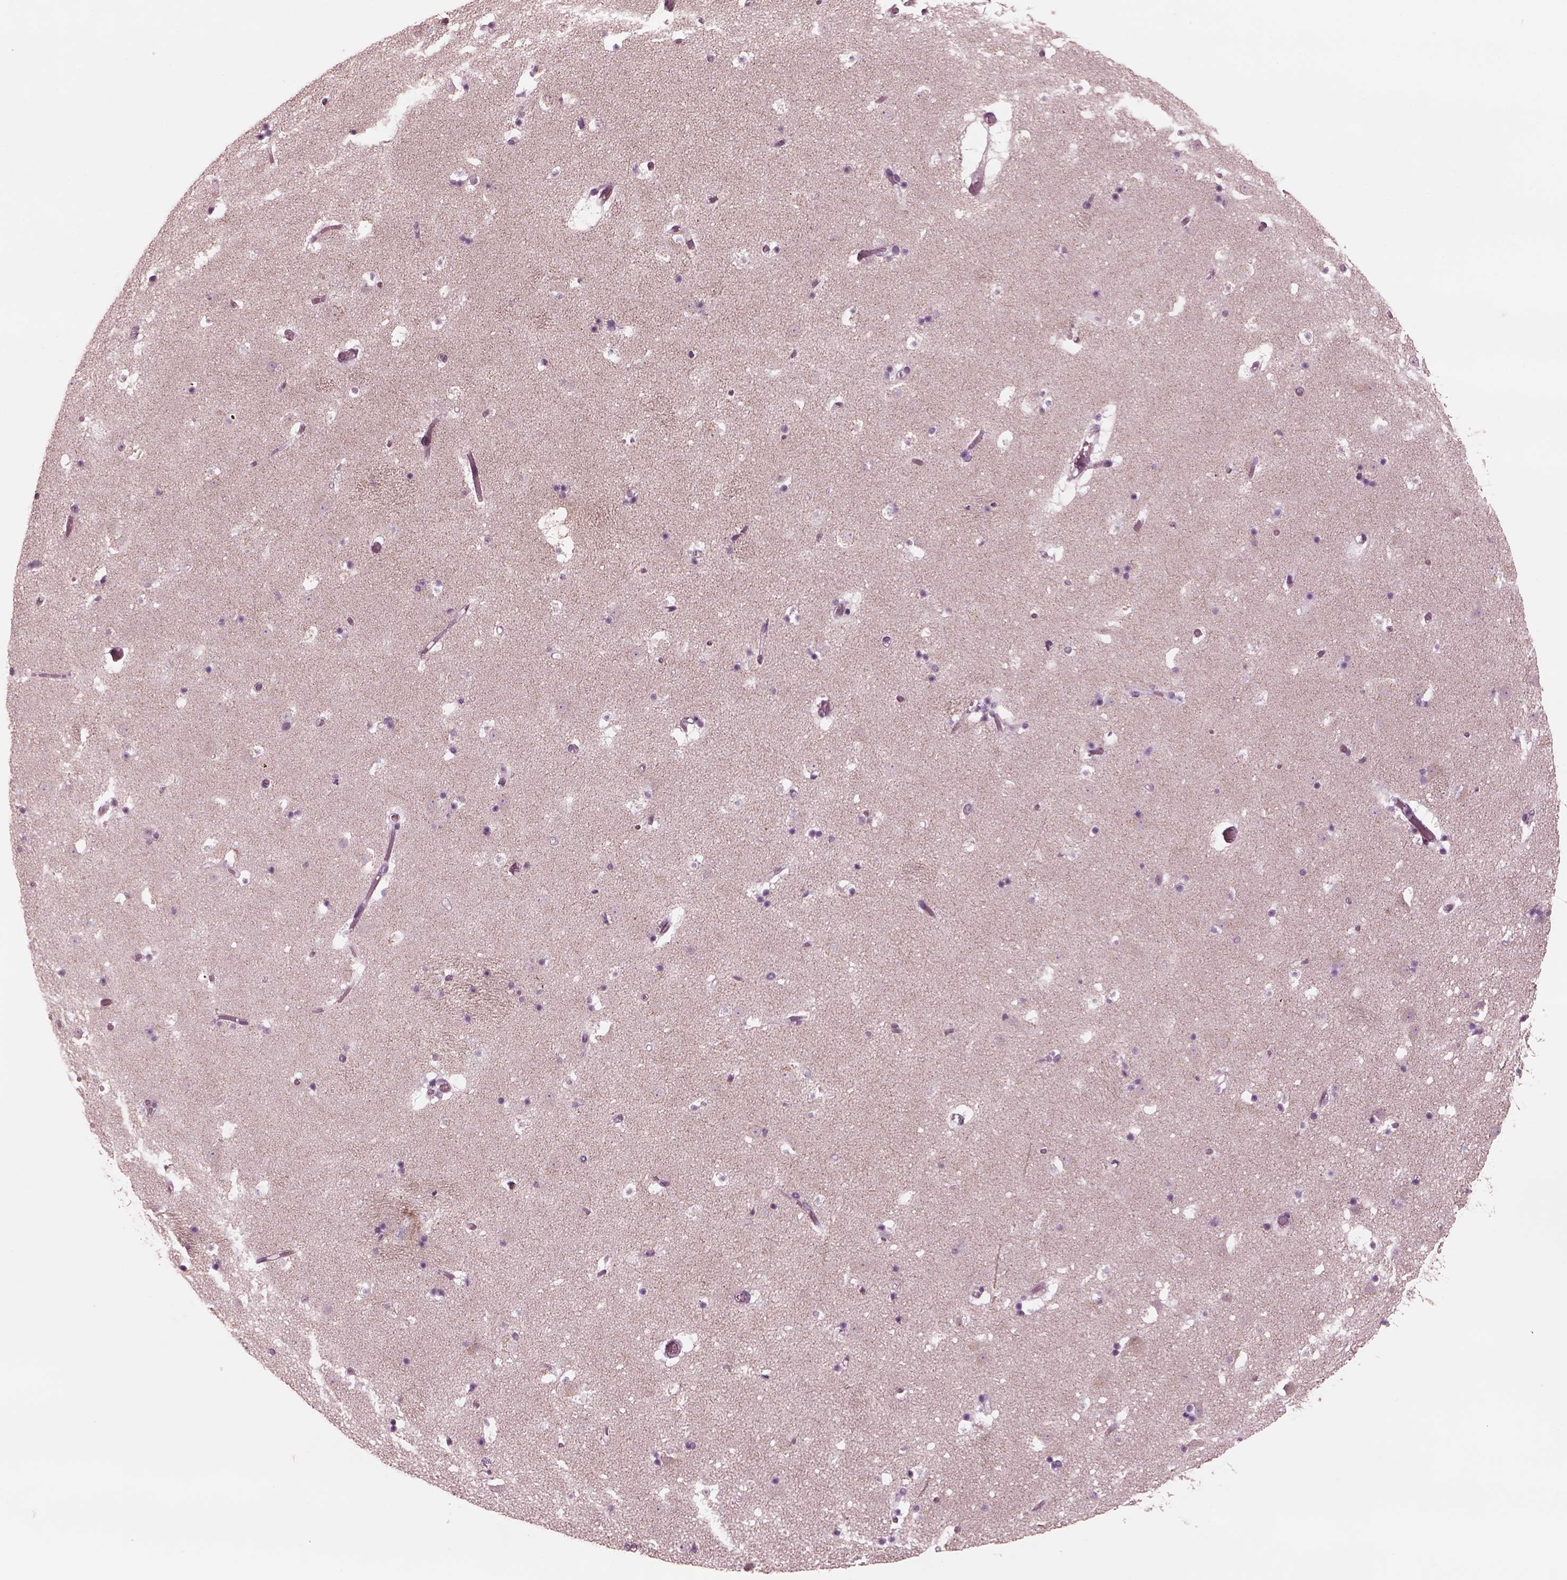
{"staining": {"intensity": "negative", "quantity": "none", "location": "none"}, "tissue": "caudate", "cell_type": "Glial cells", "image_type": "normal", "snomed": [{"axis": "morphology", "description": "Normal tissue, NOS"}, {"axis": "topography", "description": "Lateral ventricle wall"}], "caption": "This is a histopathology image of immunohistochemistry (IHC) staining of benign caudate, which shows no positivity in glial cells.", "gene": "YY2", "patient": {"sex": "female", "age": 42}}